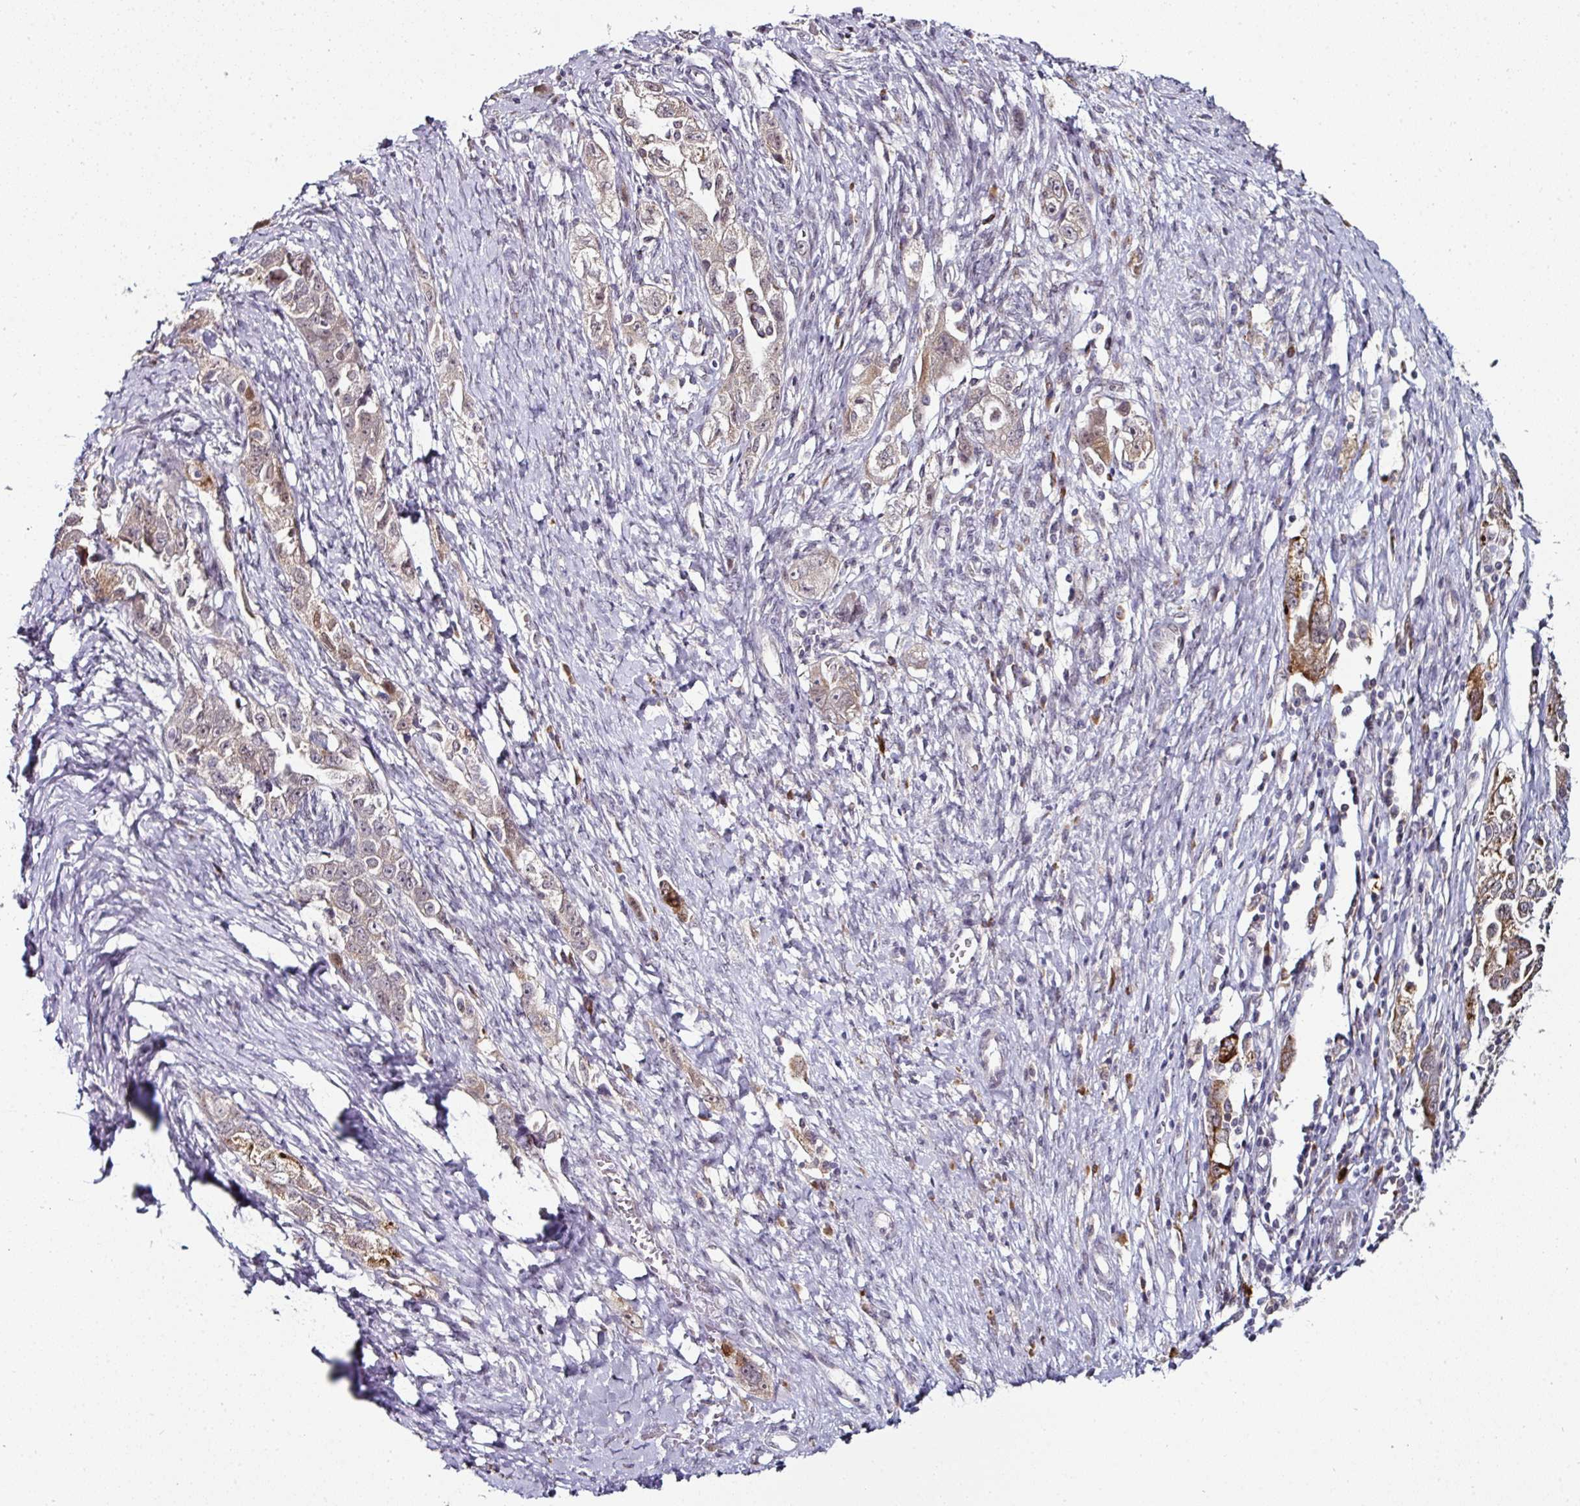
{"staining": {"intensity": "moderate", "quantity": "25%-75%", "location": "cytoplasmic/membranous"}, "tissue": "ovarian cancer", "cell_type": "Tumor cells", "image_type": "cancer", "snomed": [{"axis": "morphology", "description": "Carcinoma, NOS"}, {"axis": "morphology", "description": "Cystadenocarcinoma, serous, NOS"}, {"axis": "topography", "description": "Ovary"}], "caption": "This image demonstrates immunohistochemistry staining of human ovarian cancer (carcinoma), with medium moderate cytoplasmic/membranous positivity in about 25%-75% of tumor cells.", "gene": "APOLD1", "patient": {"sex": "female", "age": 69}}